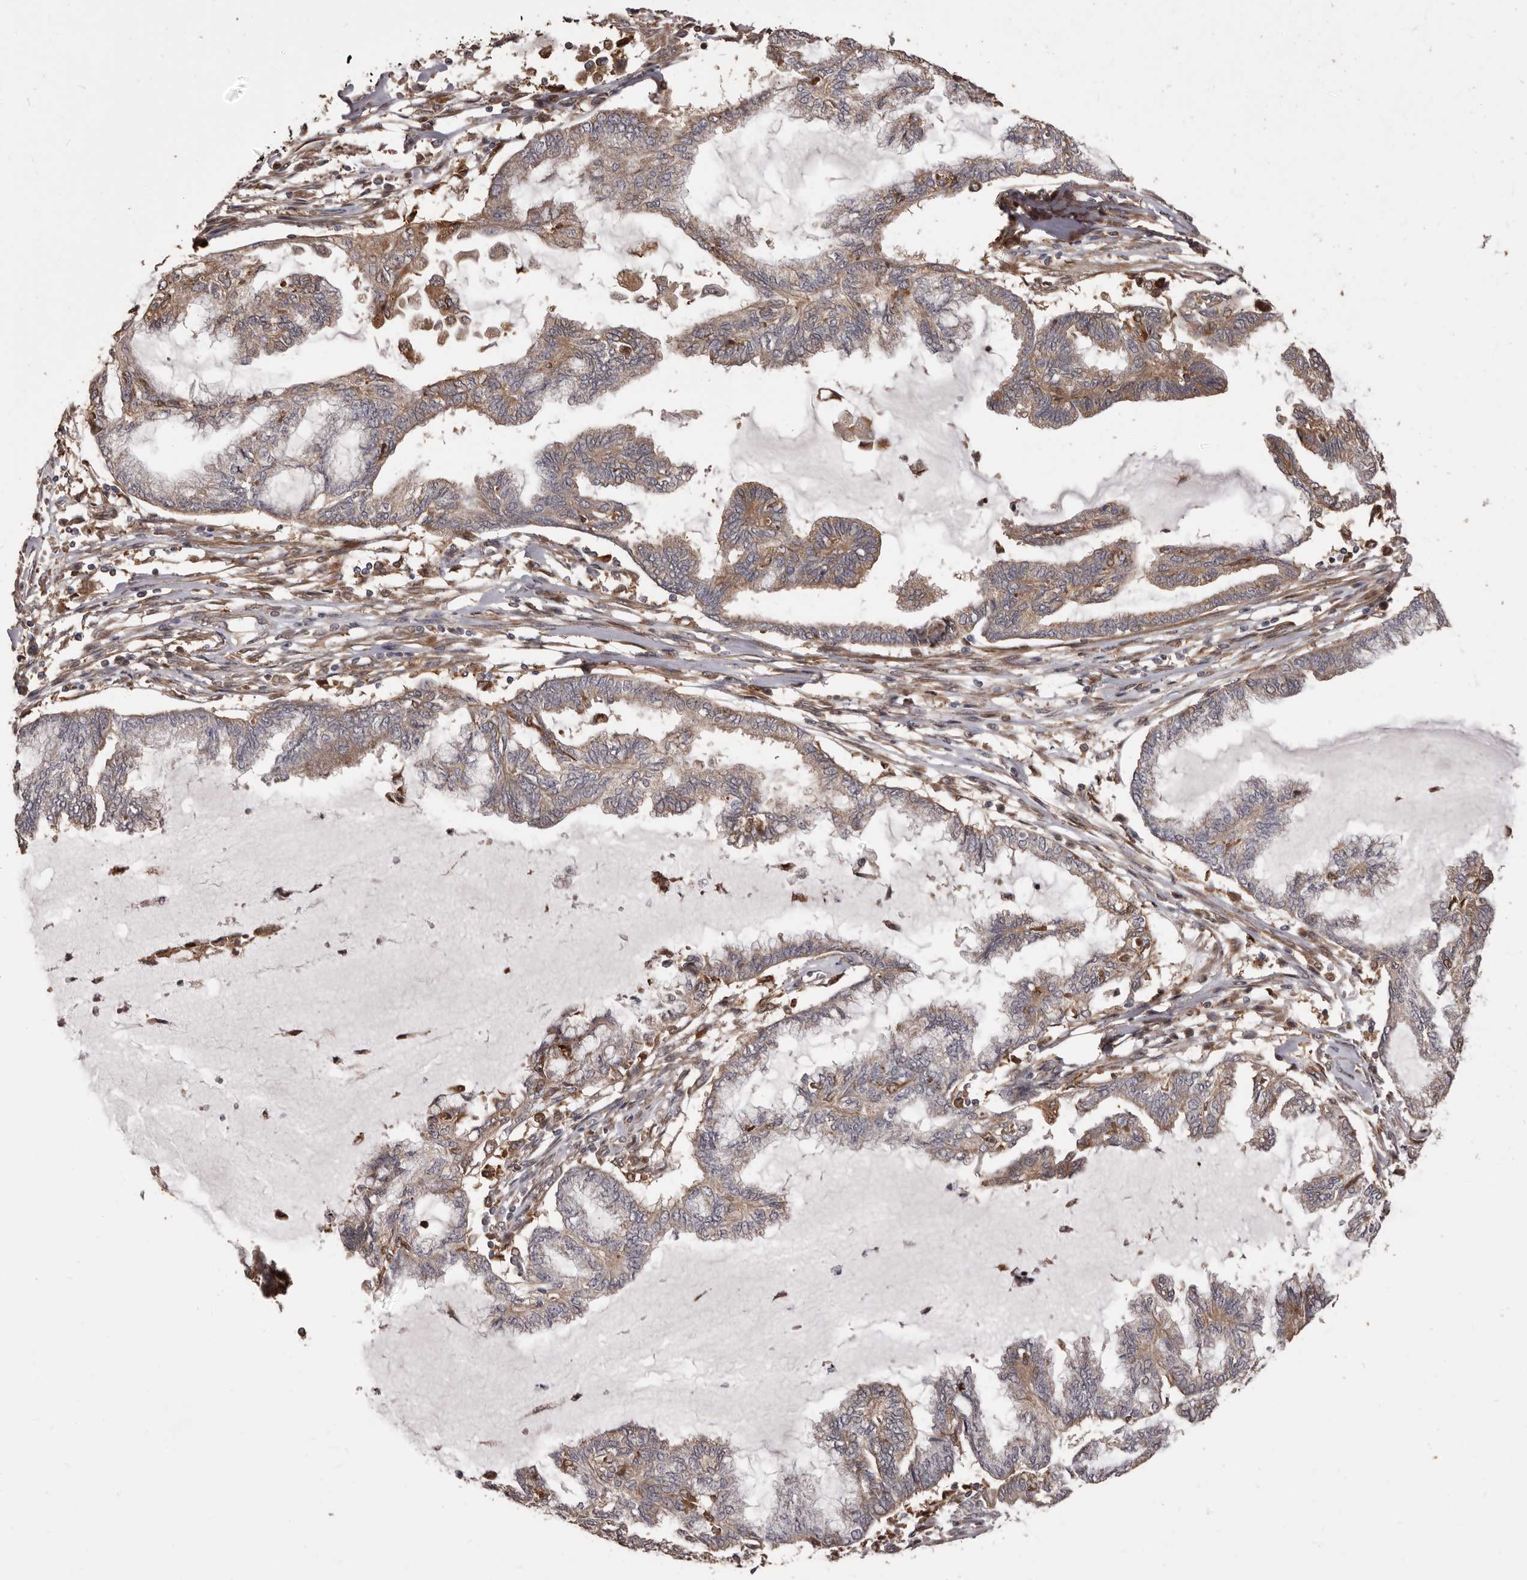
{"staining": {"intensity": "weak", "quantity": "25%-75%", "location": "cytoplasmic/membranous"}, "tissue": "endometrial cancer", "cell_type": "Tumor cells", "image_type": "cancer", "snomed": [{"axis": "morphology", "description": "Adenocarcinoma, NOS"}, {"axis": "topography", "description": "Endometrium"}], "caption": "A high-resolution photomicrograph shows immunohistochemistry (IHC) staining of adenocarcinoma (endometrial), which exhibits weak cytoplasmic/membranous staining in about 25%-75% of tumor cells.", "gene": "ZCCHC7", "patient": {"sex": "female", "age": 86}}